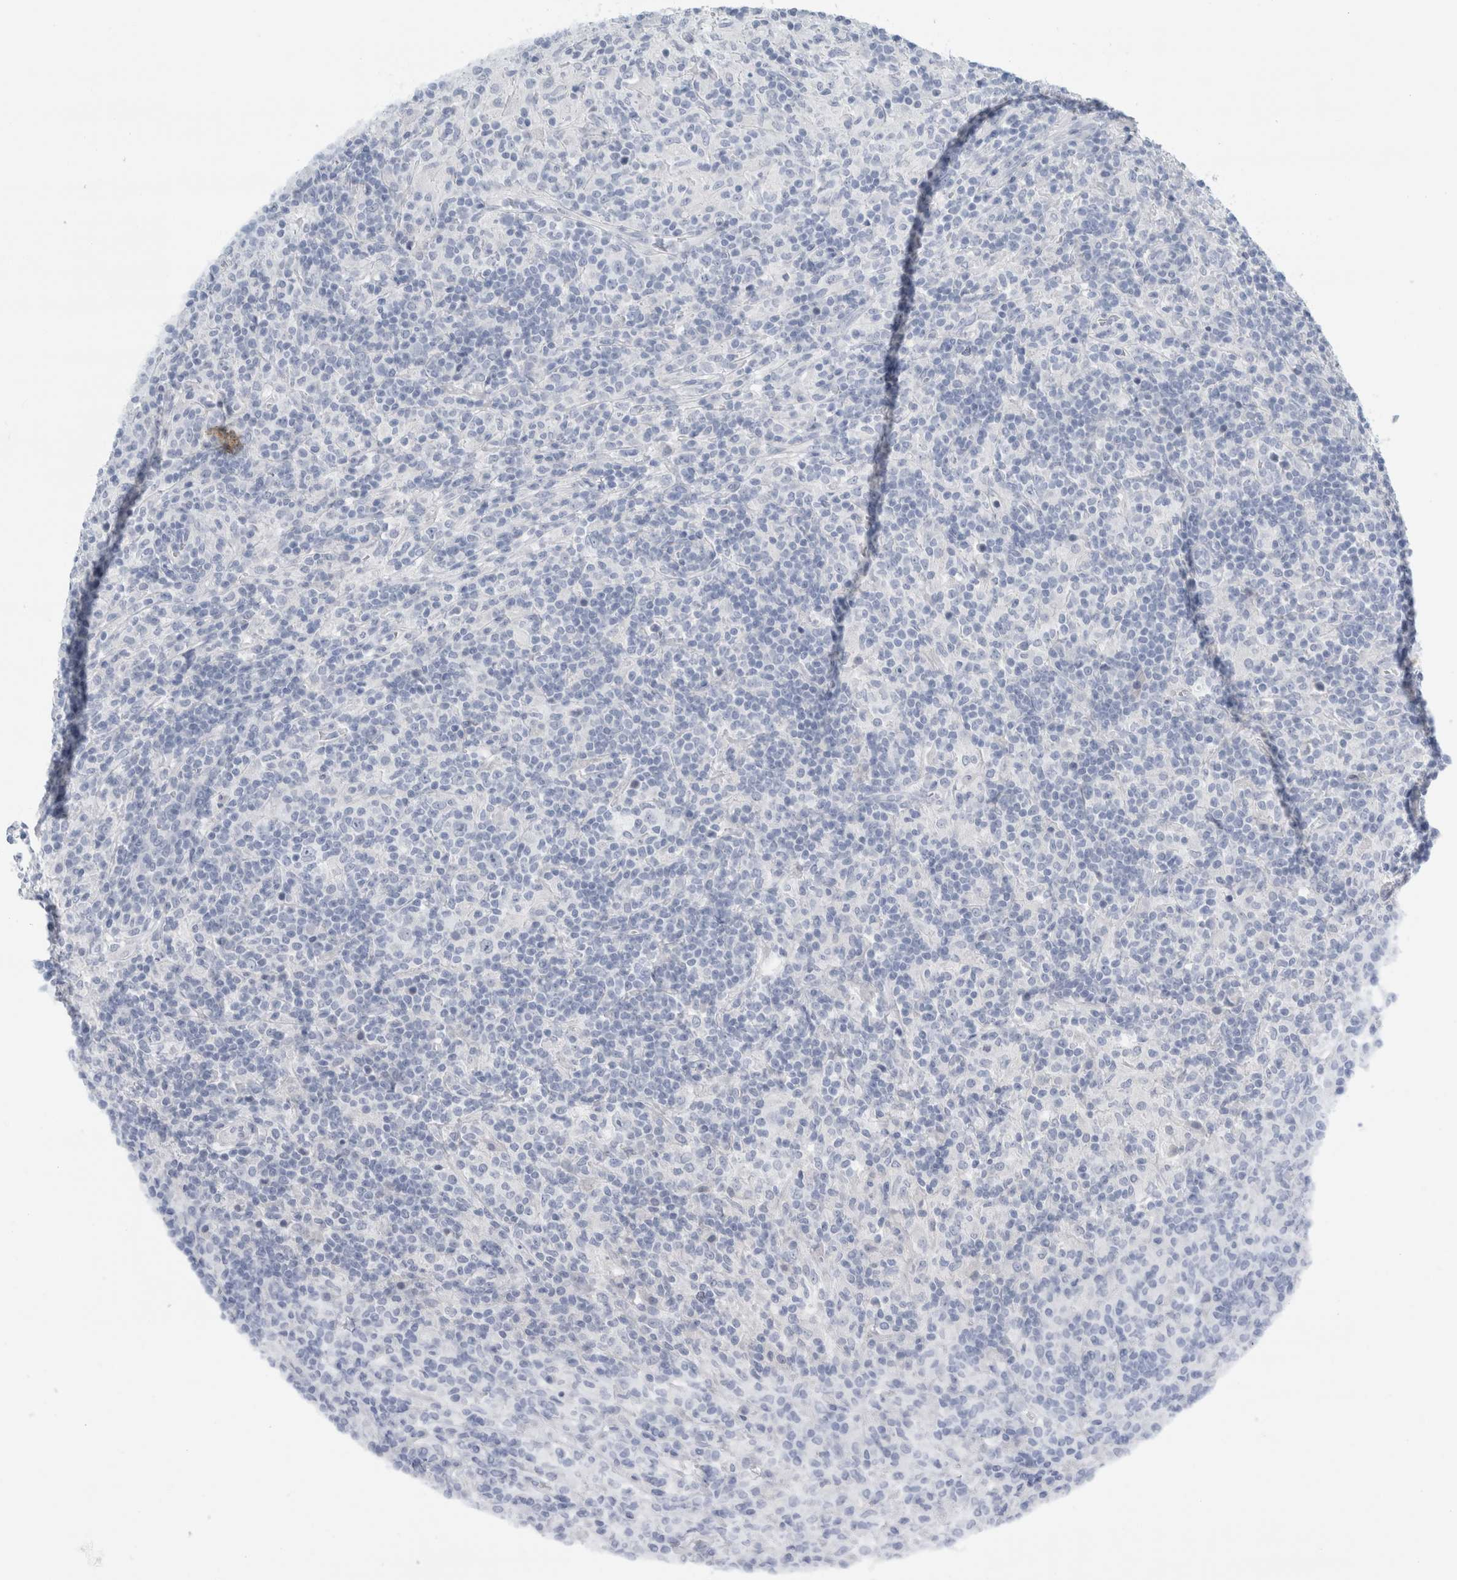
{"staining": {"intensity": "negative", "quantity": "none", "location": "none"}, "tissue": "lymphoma", "cell_type": "Tumor cells", "image_type": "cancer", "snomed": [{"axis": "morphology", "description": "Hodgkin's disease, NOS"}, {"axis": "topography", "description": "Lymph node"}], "caption": "Human lymphoma stained for a protein using IHC displays no staining in tumor cells.", "gene": "RPH3AL", "patient": {"sex": "male", "age": 70}}